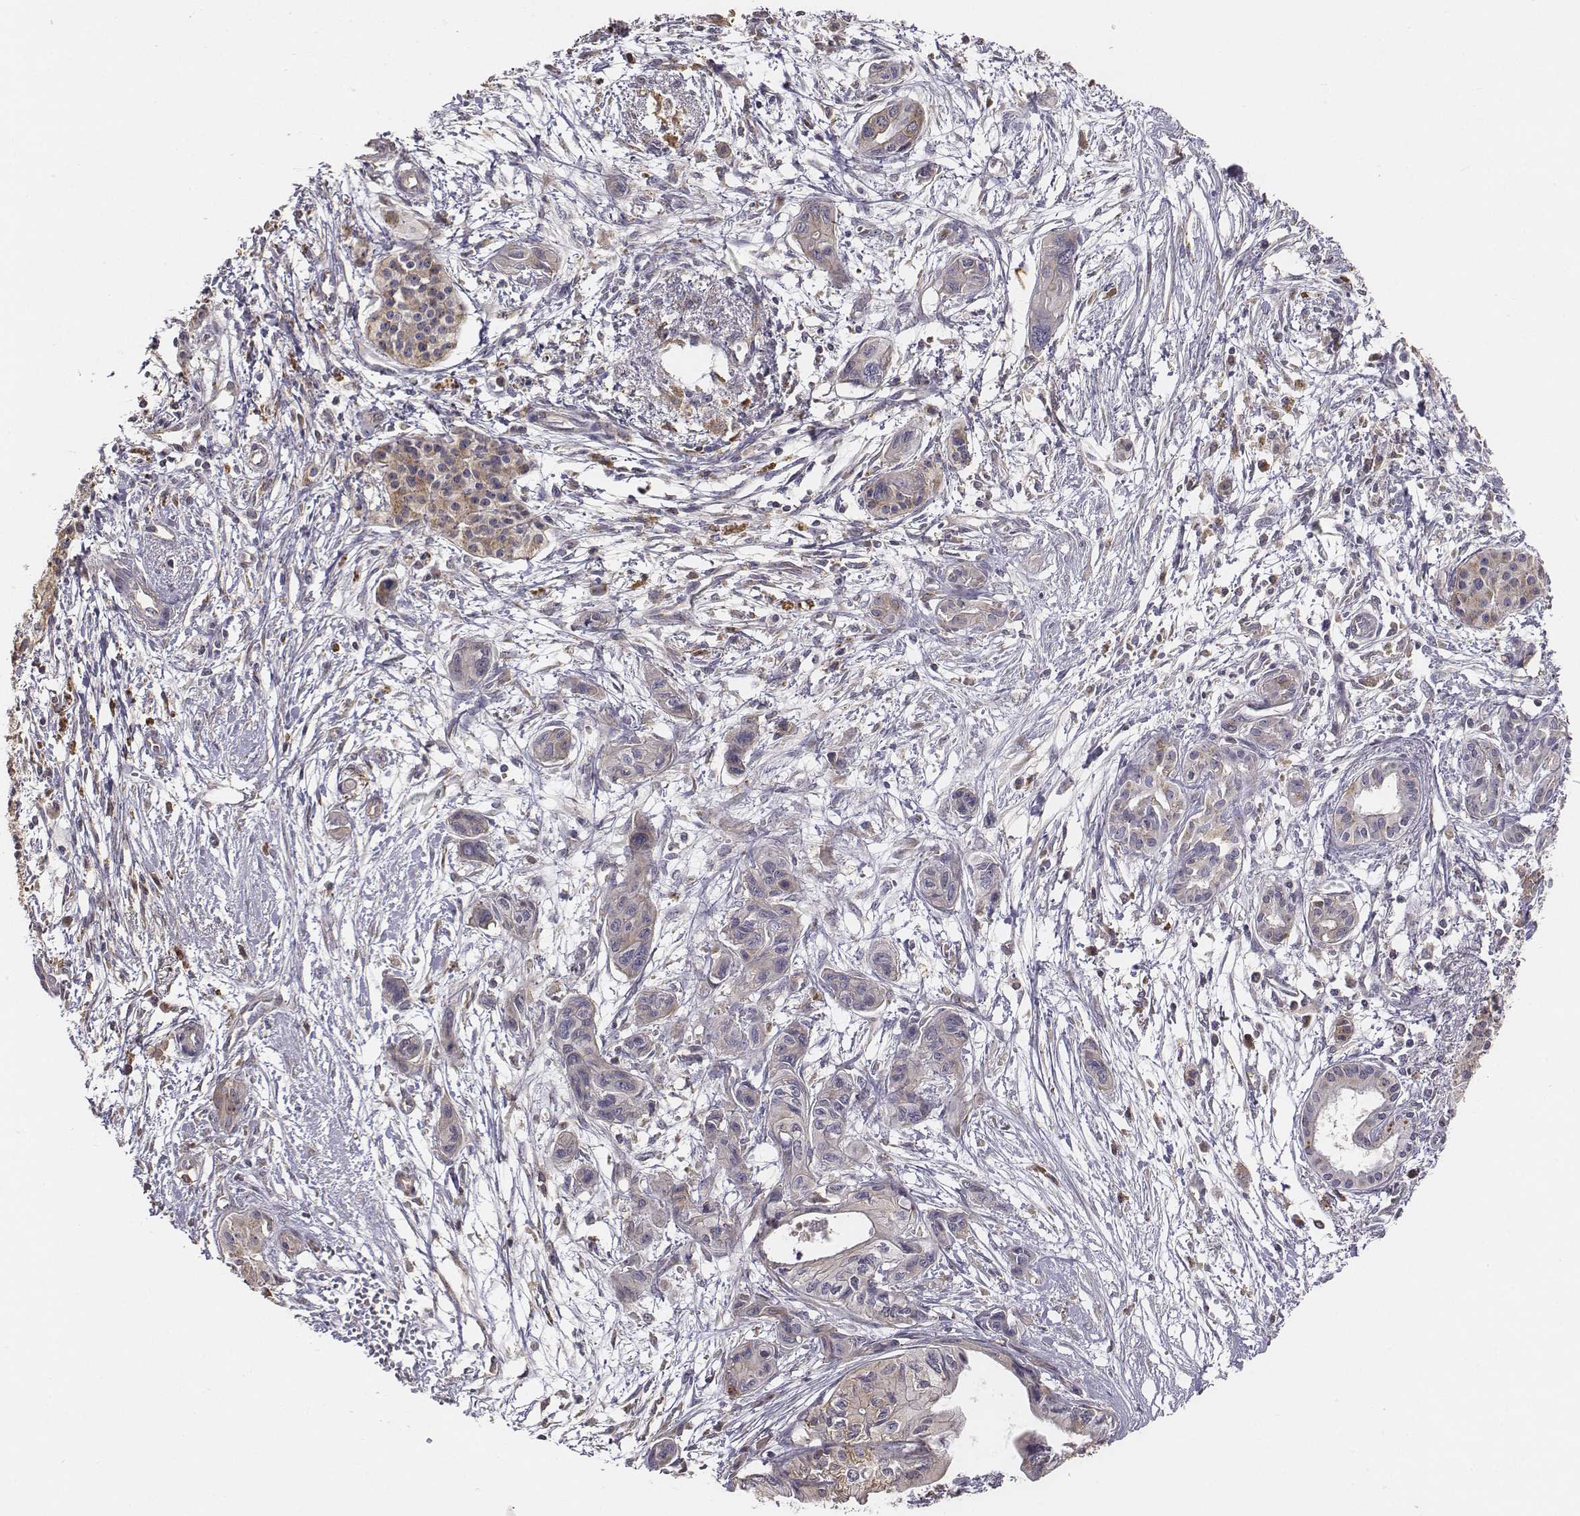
{"staining": {"intensity": "weak", "quantity": ">75%", "location": "cytoplasmic/membranous"}, "tissue": "pancreatic cancer", "cell_type": "Tumor cells", "image_type": "cancer", "snomed": [{"axis": "morphology", "description": "Adenocarcinoma, NOS"}, {"axis": "topography", "description": "Pancreas"}], "caption": "There is low levels of weak cytoplasmic/membranous positivity in tumor cells of adenocarcinoma (pancreatic), as demonstrated by immunohistochemical staining (brown color).", "gene": "AP1B1", "patient": {"sex": "female", "age": 76}}